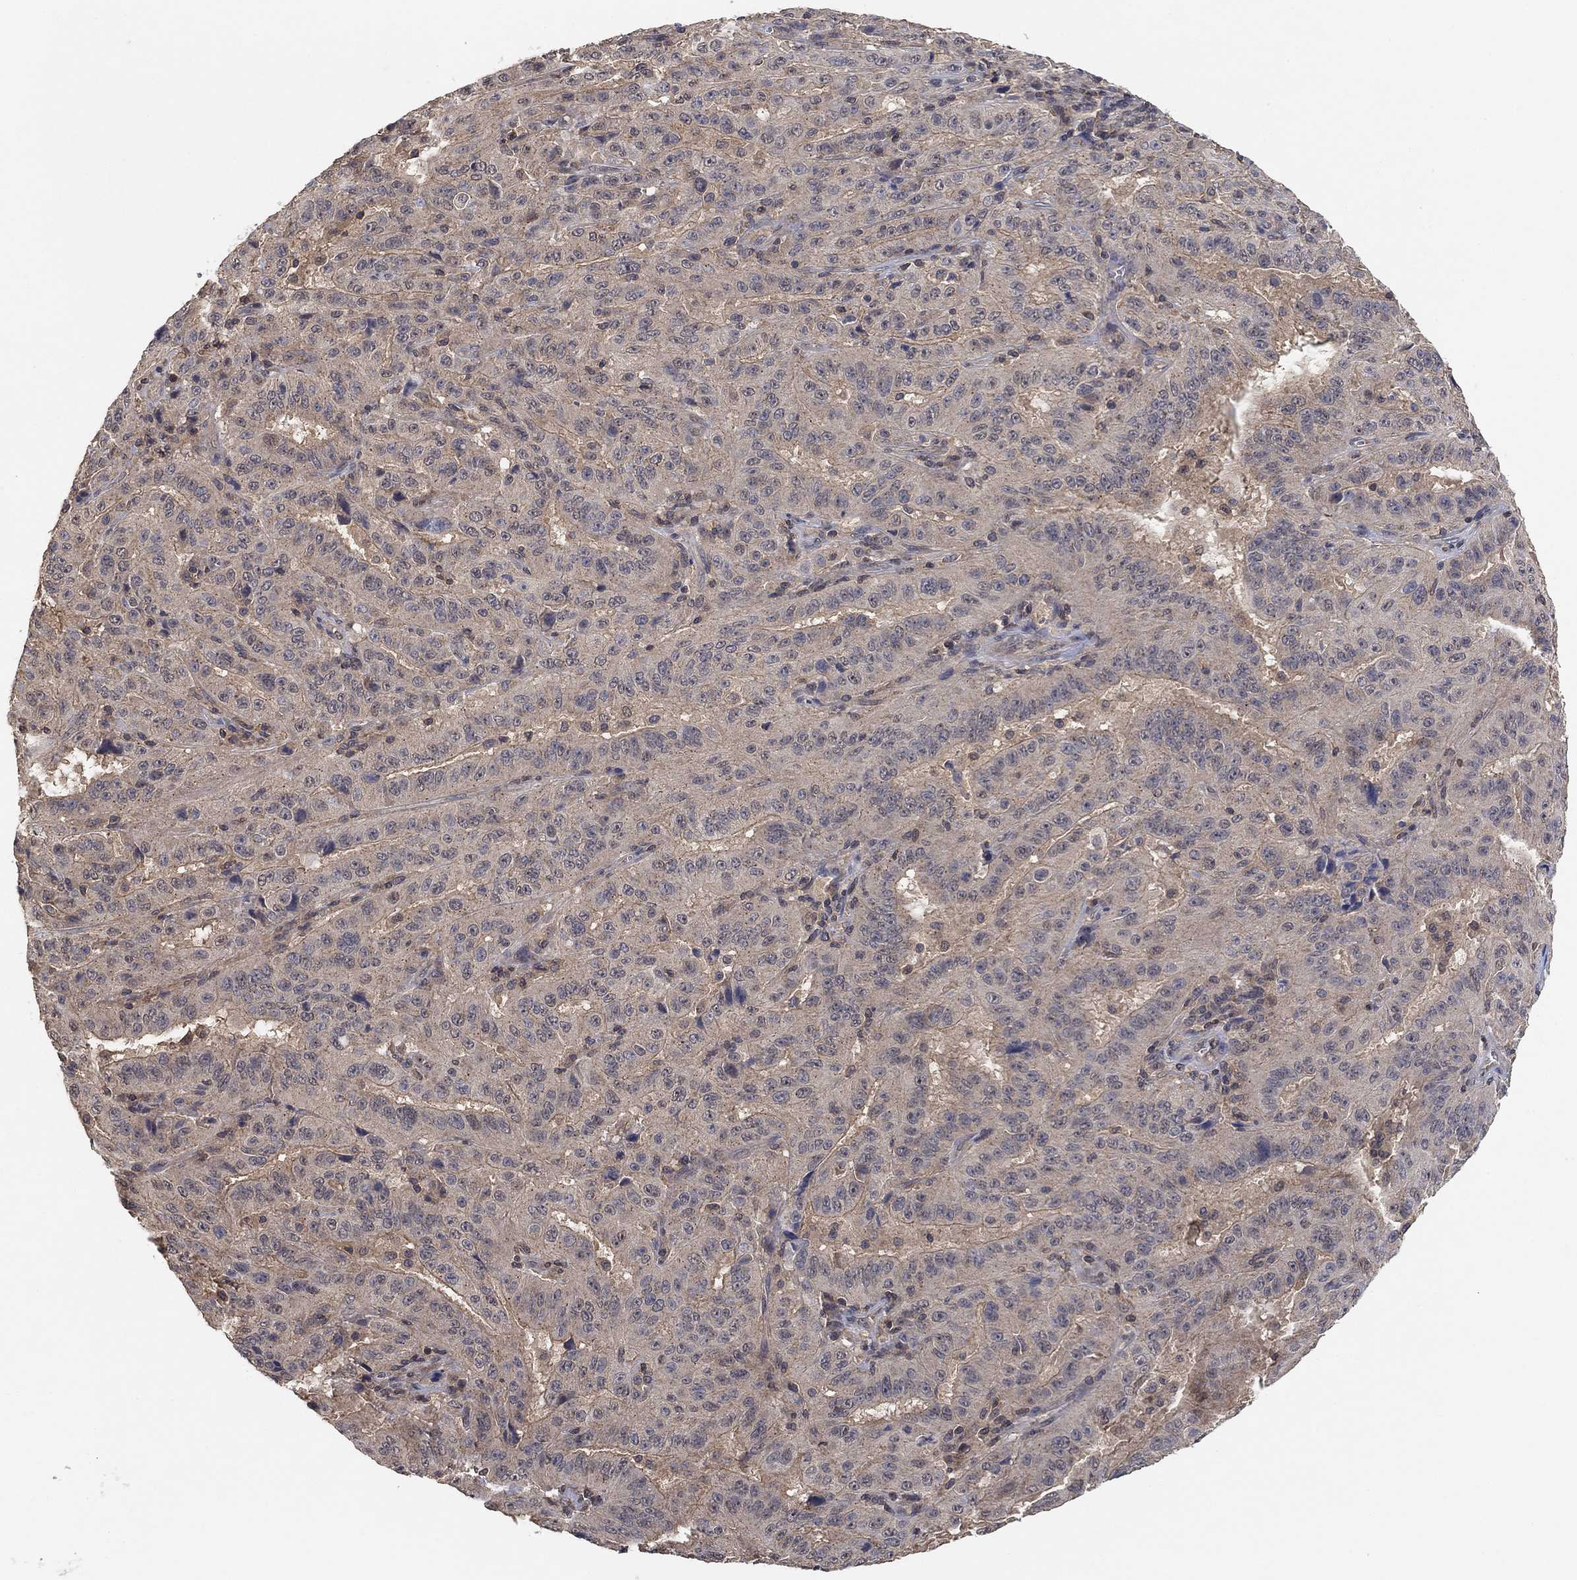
{"staining": {"intensity": "negative", "quantity": "none", "location": "none"}, "tissue": "pancreatic cancer", "cell_type": "Tumor cells", "image_type": "cancer", "snomed": [{"axis": "morphology", "description": "Adenocarcinoma, NOS"}, {"axis": "topography", "description": "Pancreas"}], "caption": "Immunohistochemistry (IHC) micrograph of neoplastic tissue: pancreatic cancer (adenocarcinoma) stained with DAB (3,3'-diaminobenzidine) reveals no significant protein positivity in tumor cells.", "gene": "CCDC43", "patient": {"sex": "male", "age": 63}}